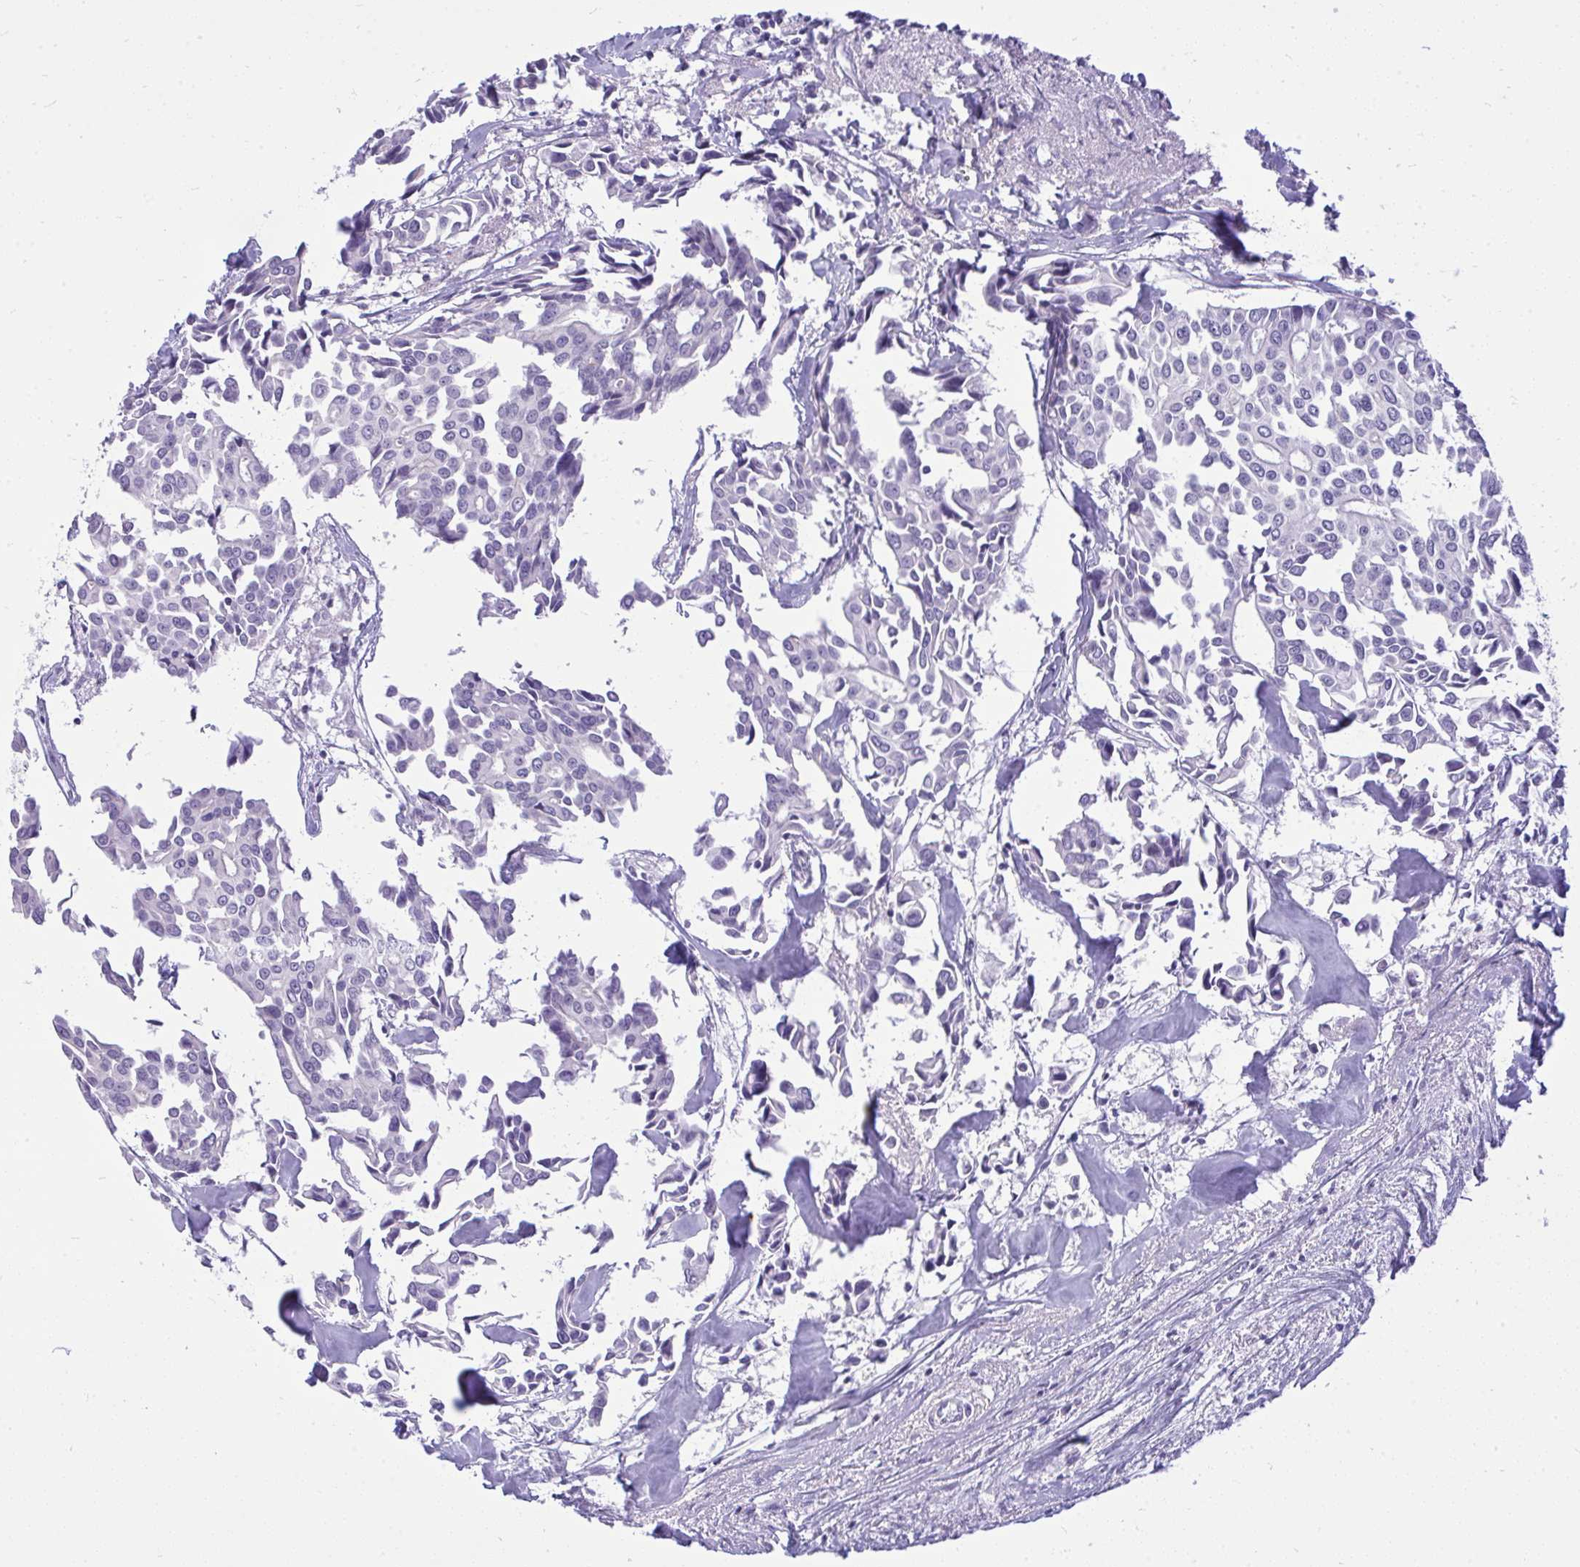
{"staining": {"intensity": "negative", "quantity": "none", "location": "none"}, "tissue": "breast cancer", "cell_type": "Tumor cells", "image_type": "cancer", "snomed": [{"axis": "morphology", "description": "Duct carcinoma"}, {"axis": "topography", "description": "Breast"}], "caption": "A histopathology image of human breast cancer is negative for staining in tumor cells.", "gene": "PRM2", "patient": {"sex": "female", "age": 54}}